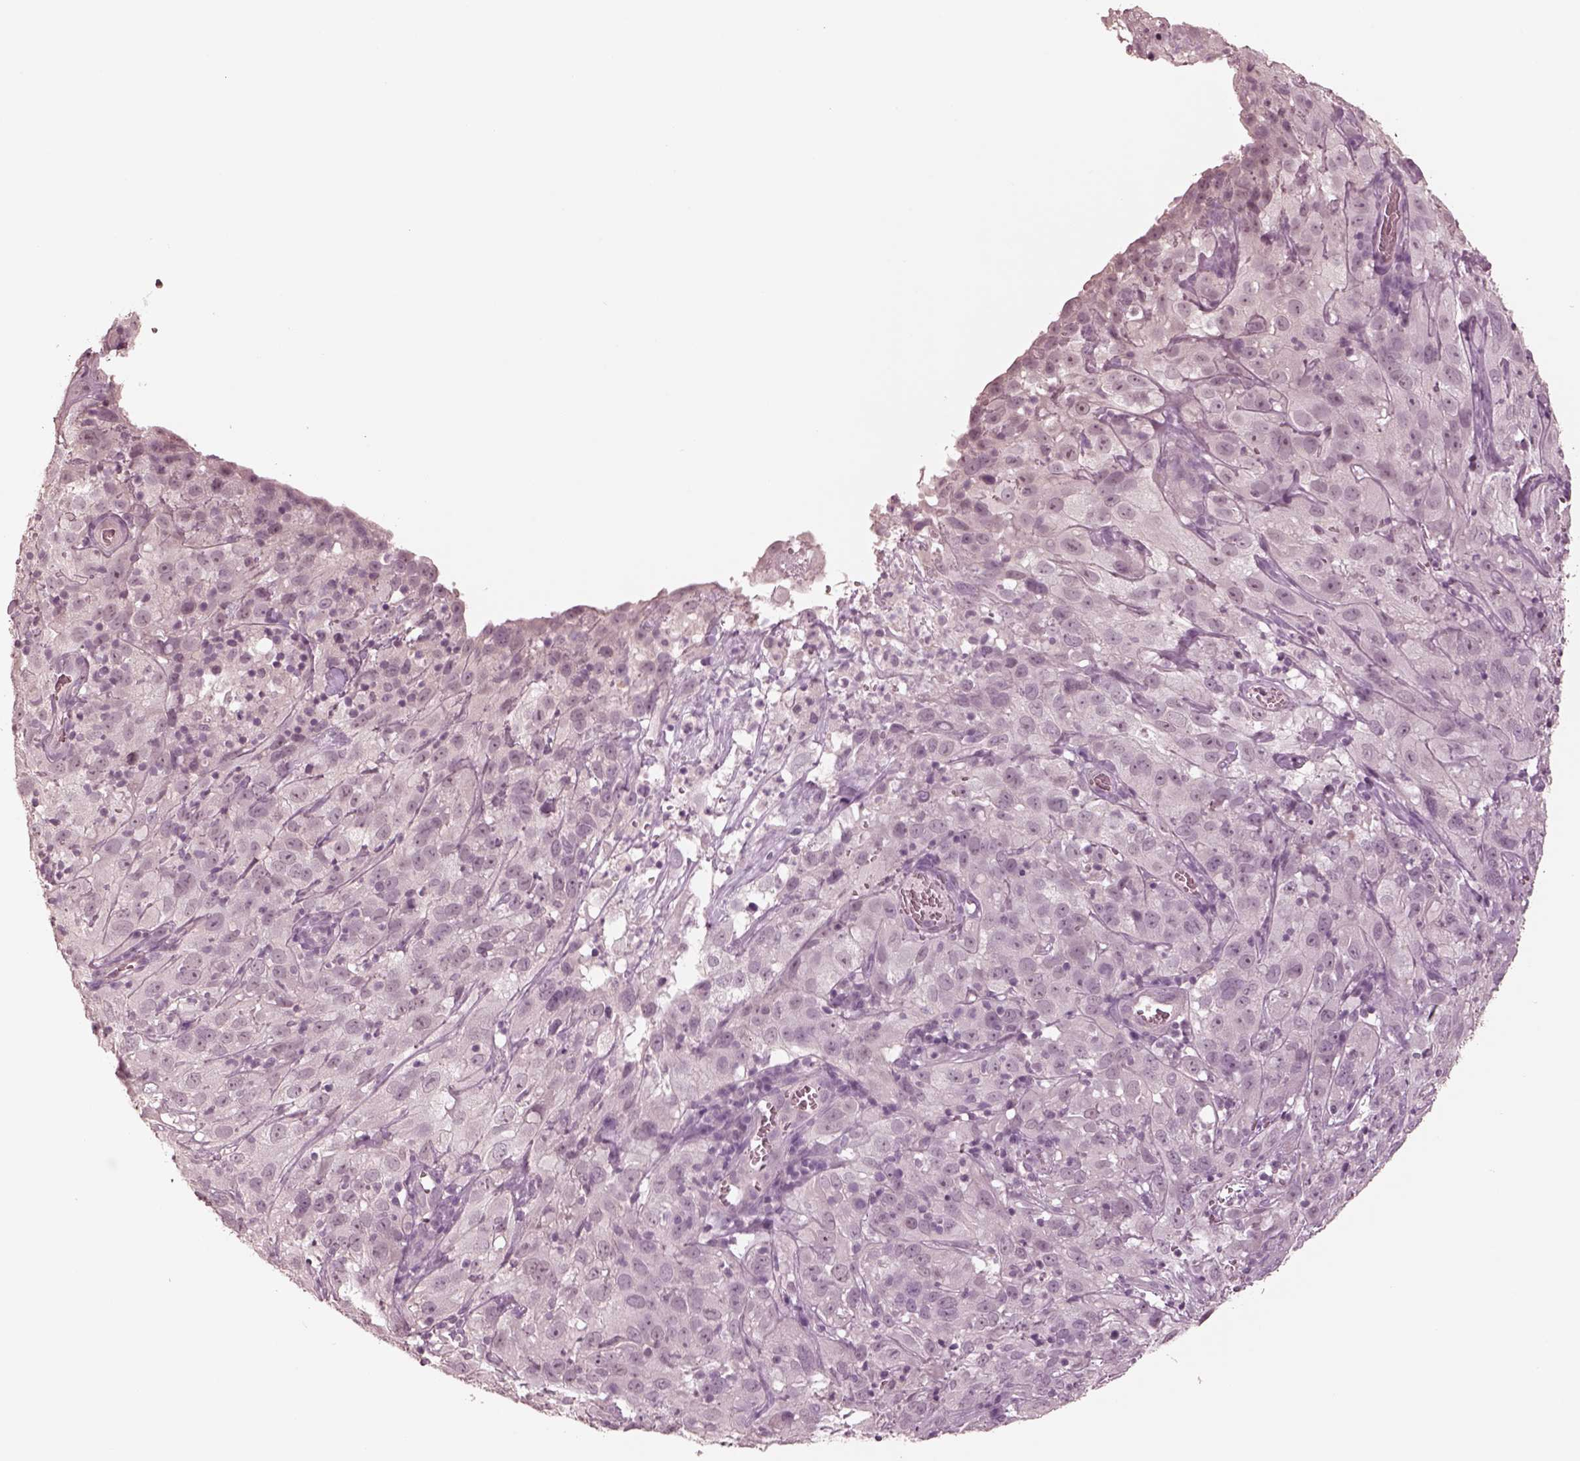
{"staining": {"intensity": "negative", "quantity": "none", "location": "none"}, "tissue": "cervical cancer", "cell_type": "Tumor cells", "image_type": "cancer", "snomed": [{"axis": "morphology", "description": "Squamous cell carcinoma, NOS"}, {"axis": "topography", "description": "Cervix"}], "caption": "Cervical cancer stained for a protein using IHC demonstrates no expression tumor cells.", "gene": "DNAAF9", "patient": {"sex": "female", "age": 32}}